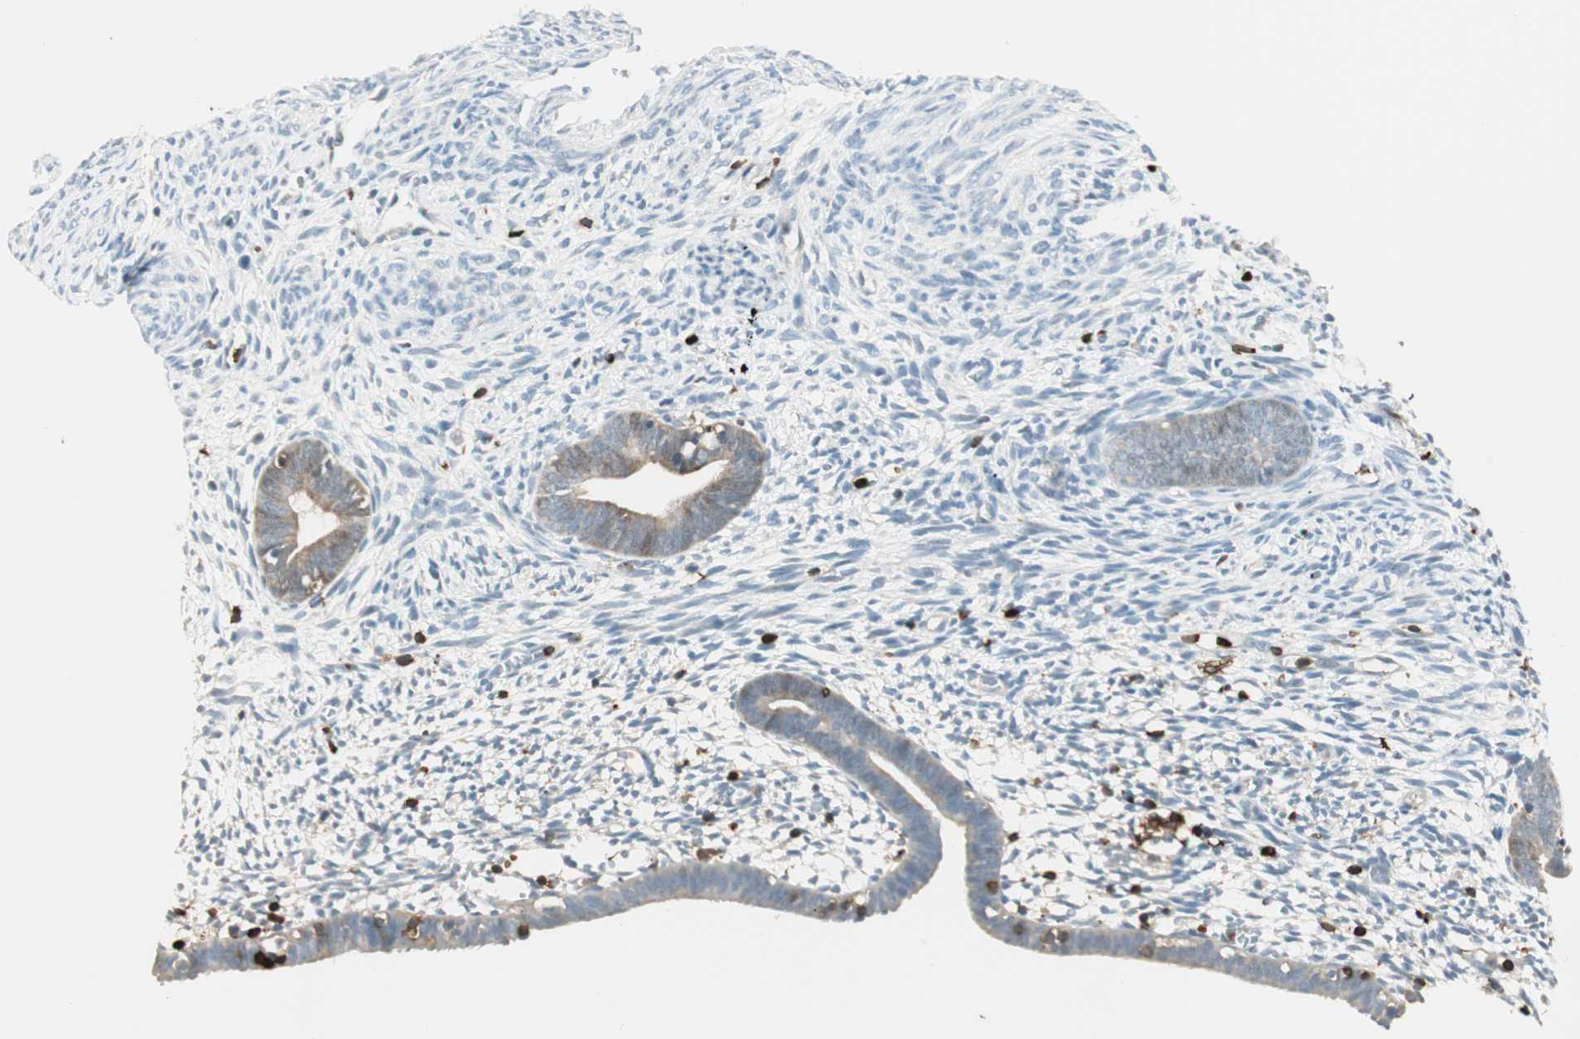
{"staining": {"intensity": "weak", "quantity": "25%-75%", "location": "cytoplasmic/membranous"}, "tissue": "endometrium", "cell_type": "Cells in endometrial stroma", "image_type": "normal", "snomed": [{"axis": "morphology", "description": "Normal tissue, NOS"}, {"axis": "morphology", "description": "Atrophy, NOS"}, {"axis": "topography", "description": "Uterus"}, {"axis": "topography", "description": "Endometrium"}], "caption": "Immunohistochemical staining of benign human endometrium reveals low levels of weak cytoplasmic/membranous expression in approximately 25%-75% of cells in endometrial stroma. (IHC, brightfield microscopy, high magnification).", "gene": "HPGD", "patient": {"sex": "female", "age": 68}}